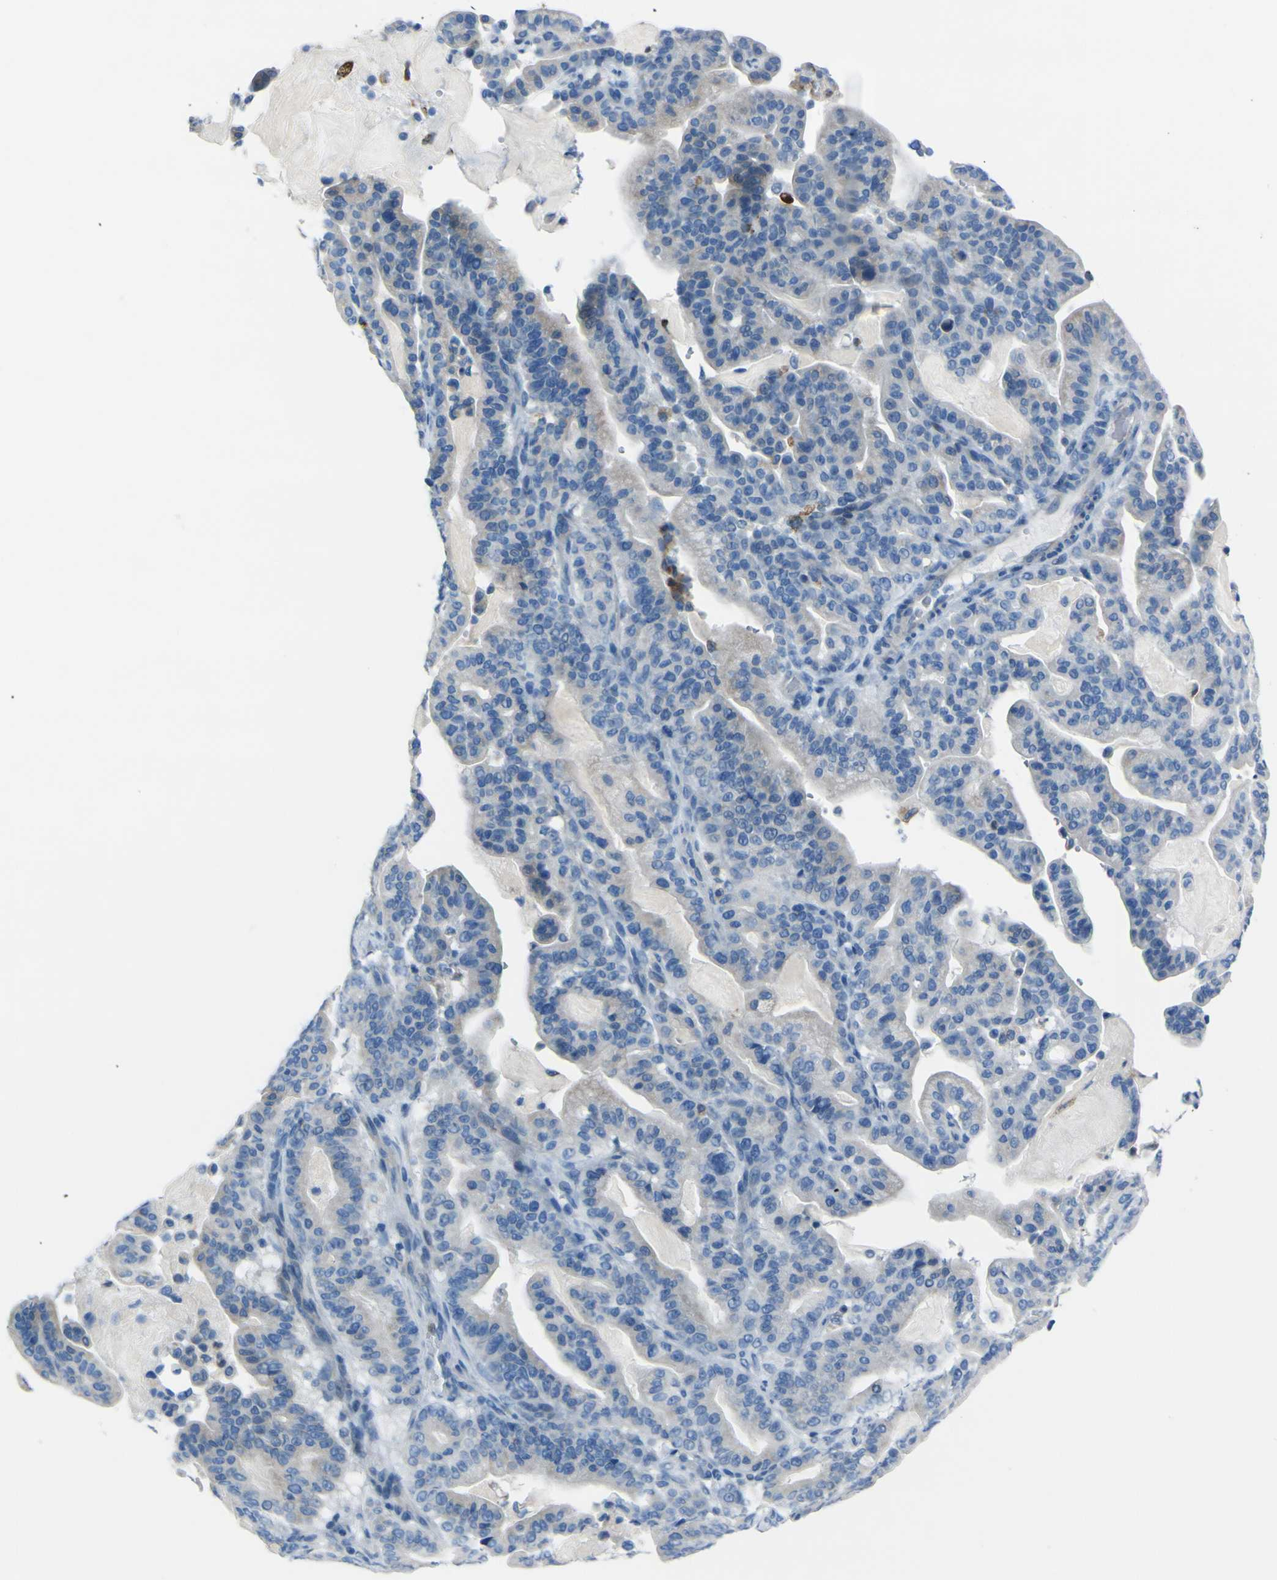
{"staining": {"intensity": "negative", "quantity": "none", "location": "none"}, "tissue": "pancreatic cancer", "cell_type": "Tumor cells", "image_type": "cancer", "snomed": [{"axis": "morphology", "description": "Adenocarcinoma, NOS"}, {"axis": "topography", "description": "Pancreas"}], "caption": "There is no significant positivity in tumor cells of pancreatic adenocarcinoma.", "gene": "ACSL1", "patient": {"sex": "male", "age": 63}}